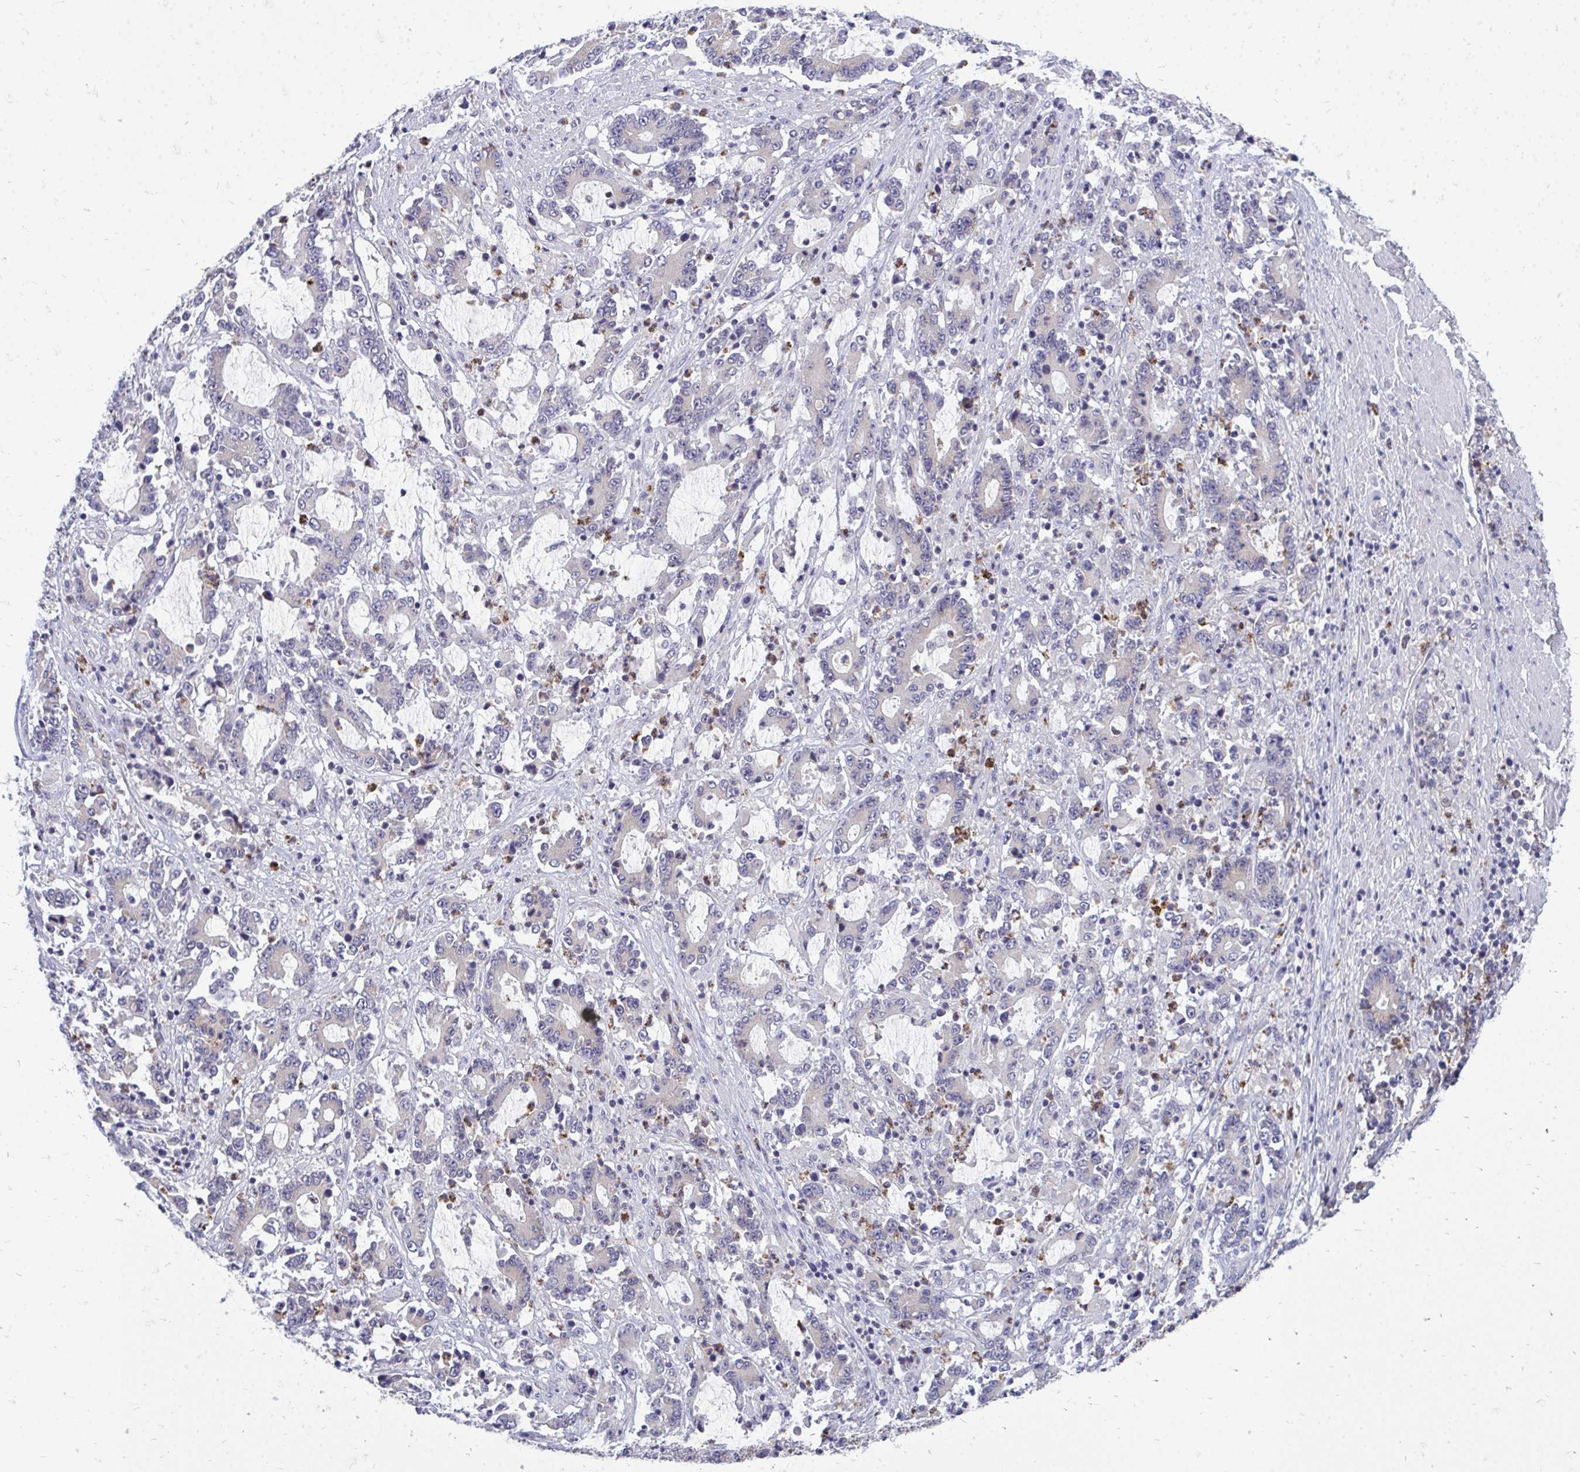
{"staining": {"intensity": "negative", "quantity": "none", "location": "none"}, "tissue": "stomach cancer", "cell_type": "Tumor cells", "image_type": "cancer", "snomed": [{"axis": "morphology", "description": "Adenocarcinoma, NOS"}, {"axis": "topography", "description": "Stomach, upper"}], "caption": "Immunohistochemical staining of human stomach cancer exhibits no significant staining in tumor cells.", "gene": "ACSL5", "patient": {"sex": "male", "age": 68}}